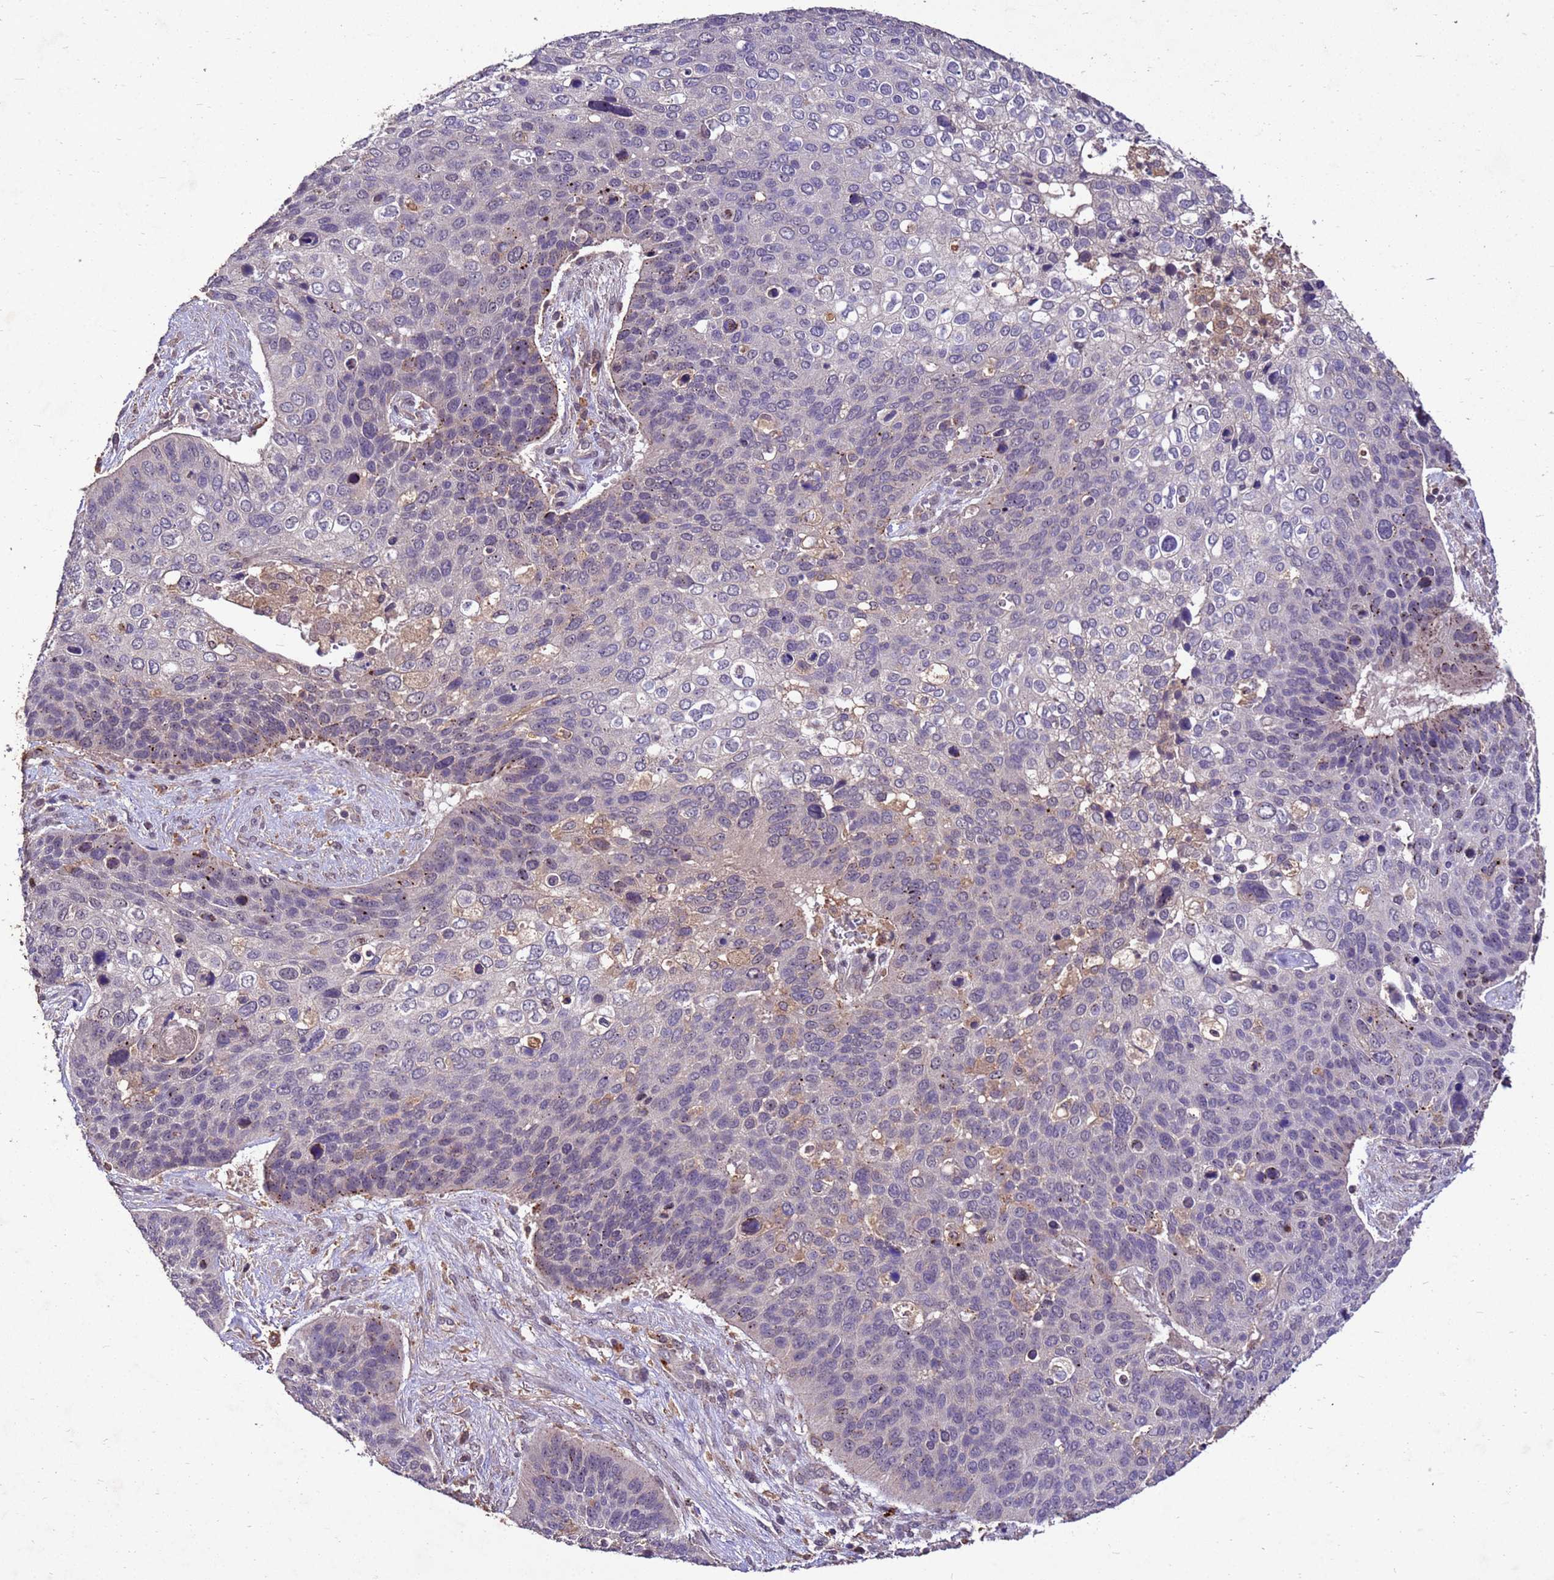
{"staining": {"intensity": "negative", "quantity": "none", "location": "none"}, "tissue": "skin cancer", "cell_type": "Tumor cells", "image_type": "cancer", "snomed": [{"axis": "morphology", "description": "Basal cell carcinoma"}, {"axis": "topography", "description": "Skin"}], "caption": "This is a histopathology image of immunohistochemistry staining of skin cancer, which shows no expression in tumor cells.", "gene": "TOR4A", "patient": {"sex": "female", "age": 74}}